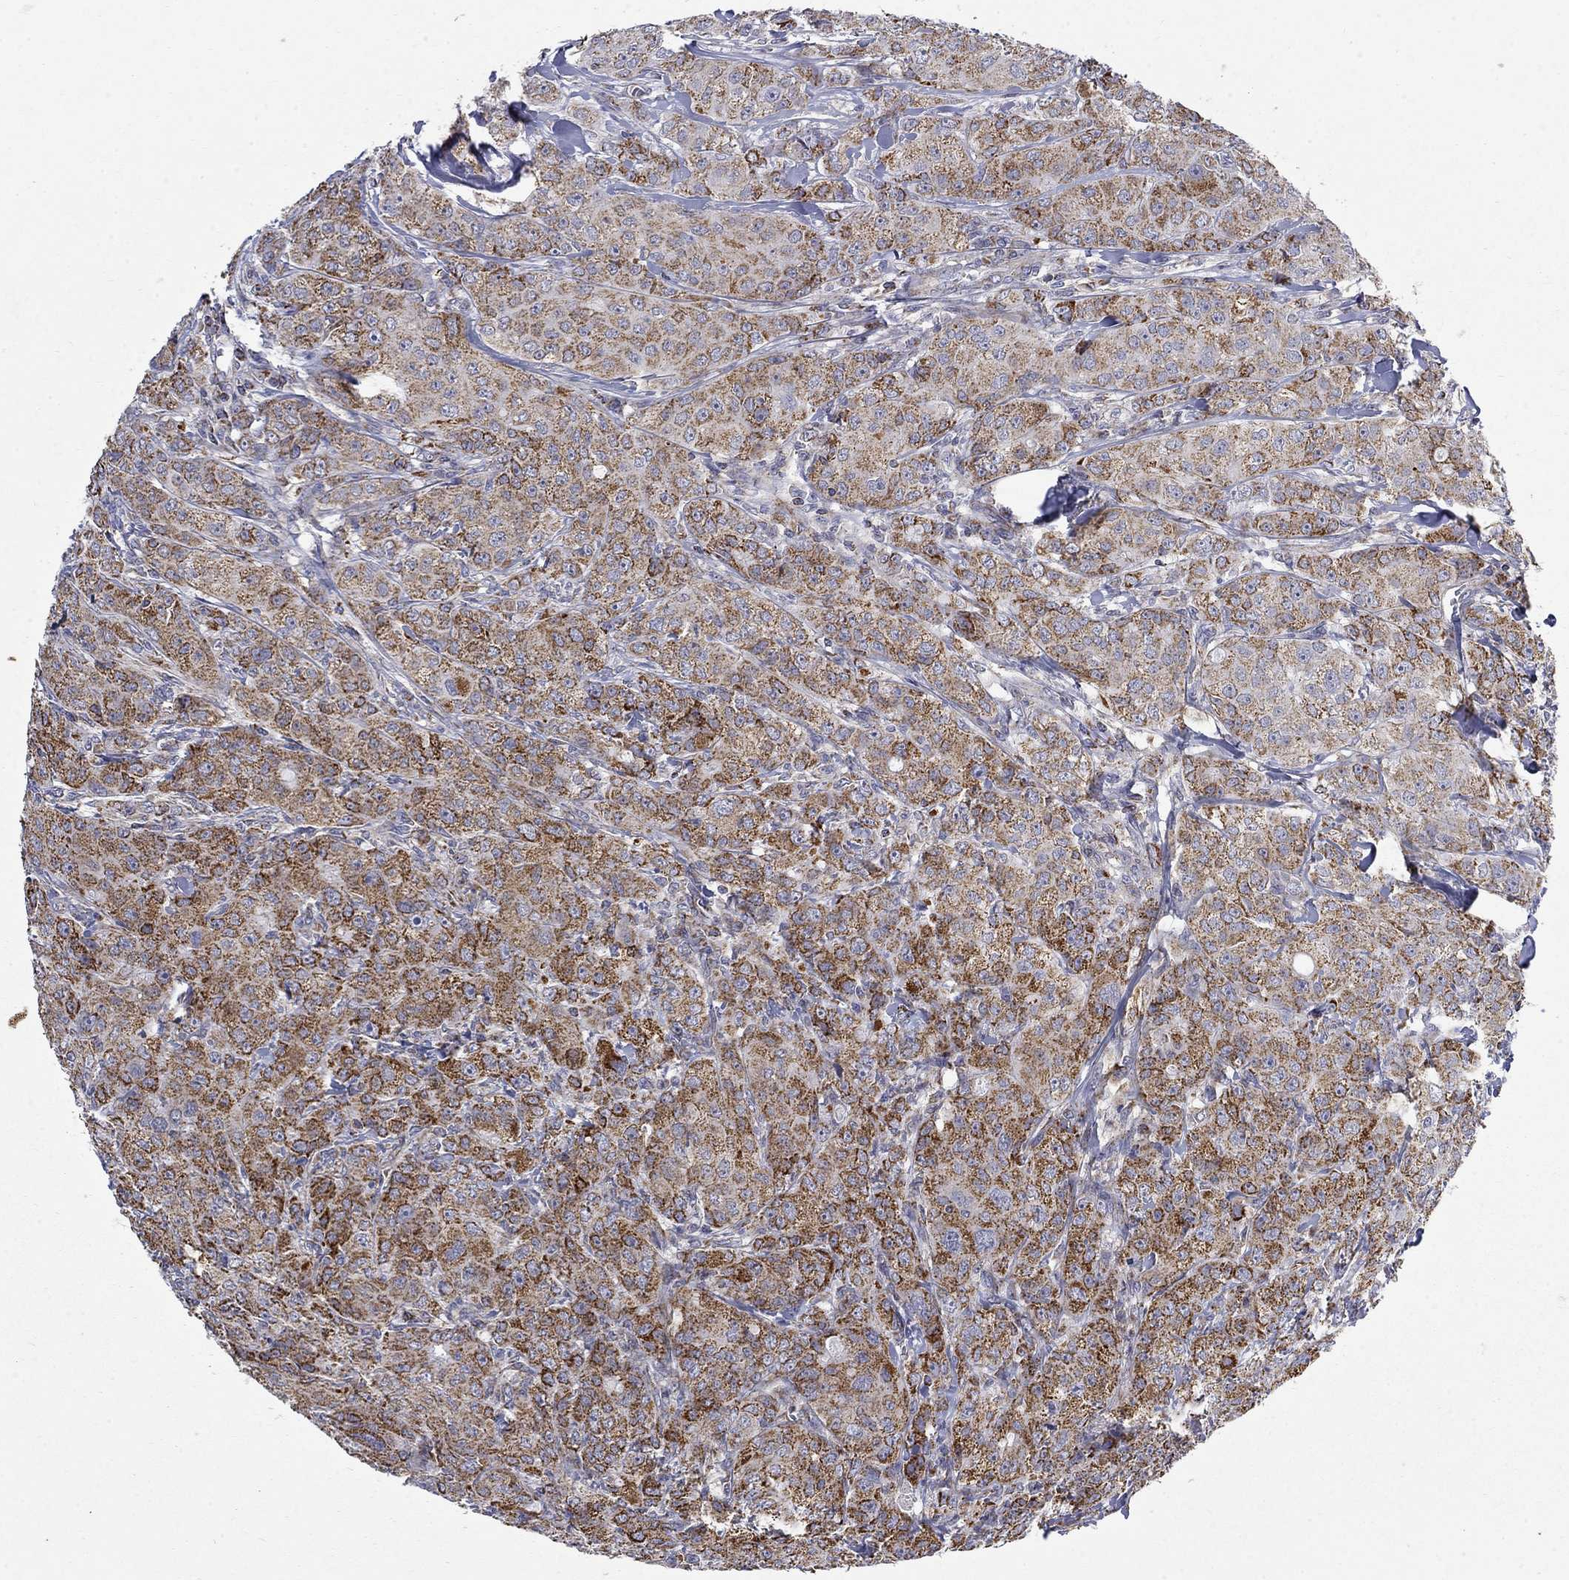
{"staining": {"intensity": "strong", "quantity": "25%-75%", "location": "cytoplasmic/membranous"}, "tissue": "breast cancer", "cell_type": "Tumor cells", "image_type": "cancer", "snomed": [{"axis": "morphology", "description": "Duct carcinoma"}, {"axis": "topography", "description": "Breast"}], "caption": "Brown immunohistochemical staining in breast cancer (invasive ductal carcinoma) demonstrates strong cytoplasmic/membranous positivity in about 25%-75% of tumor cells. (DAB (3,3'-diaminobenzidine) IHC with brightfield microscopy, high magnification).", "gene": "PCBP3", "patient": {"sex": "female", "age": 43}}